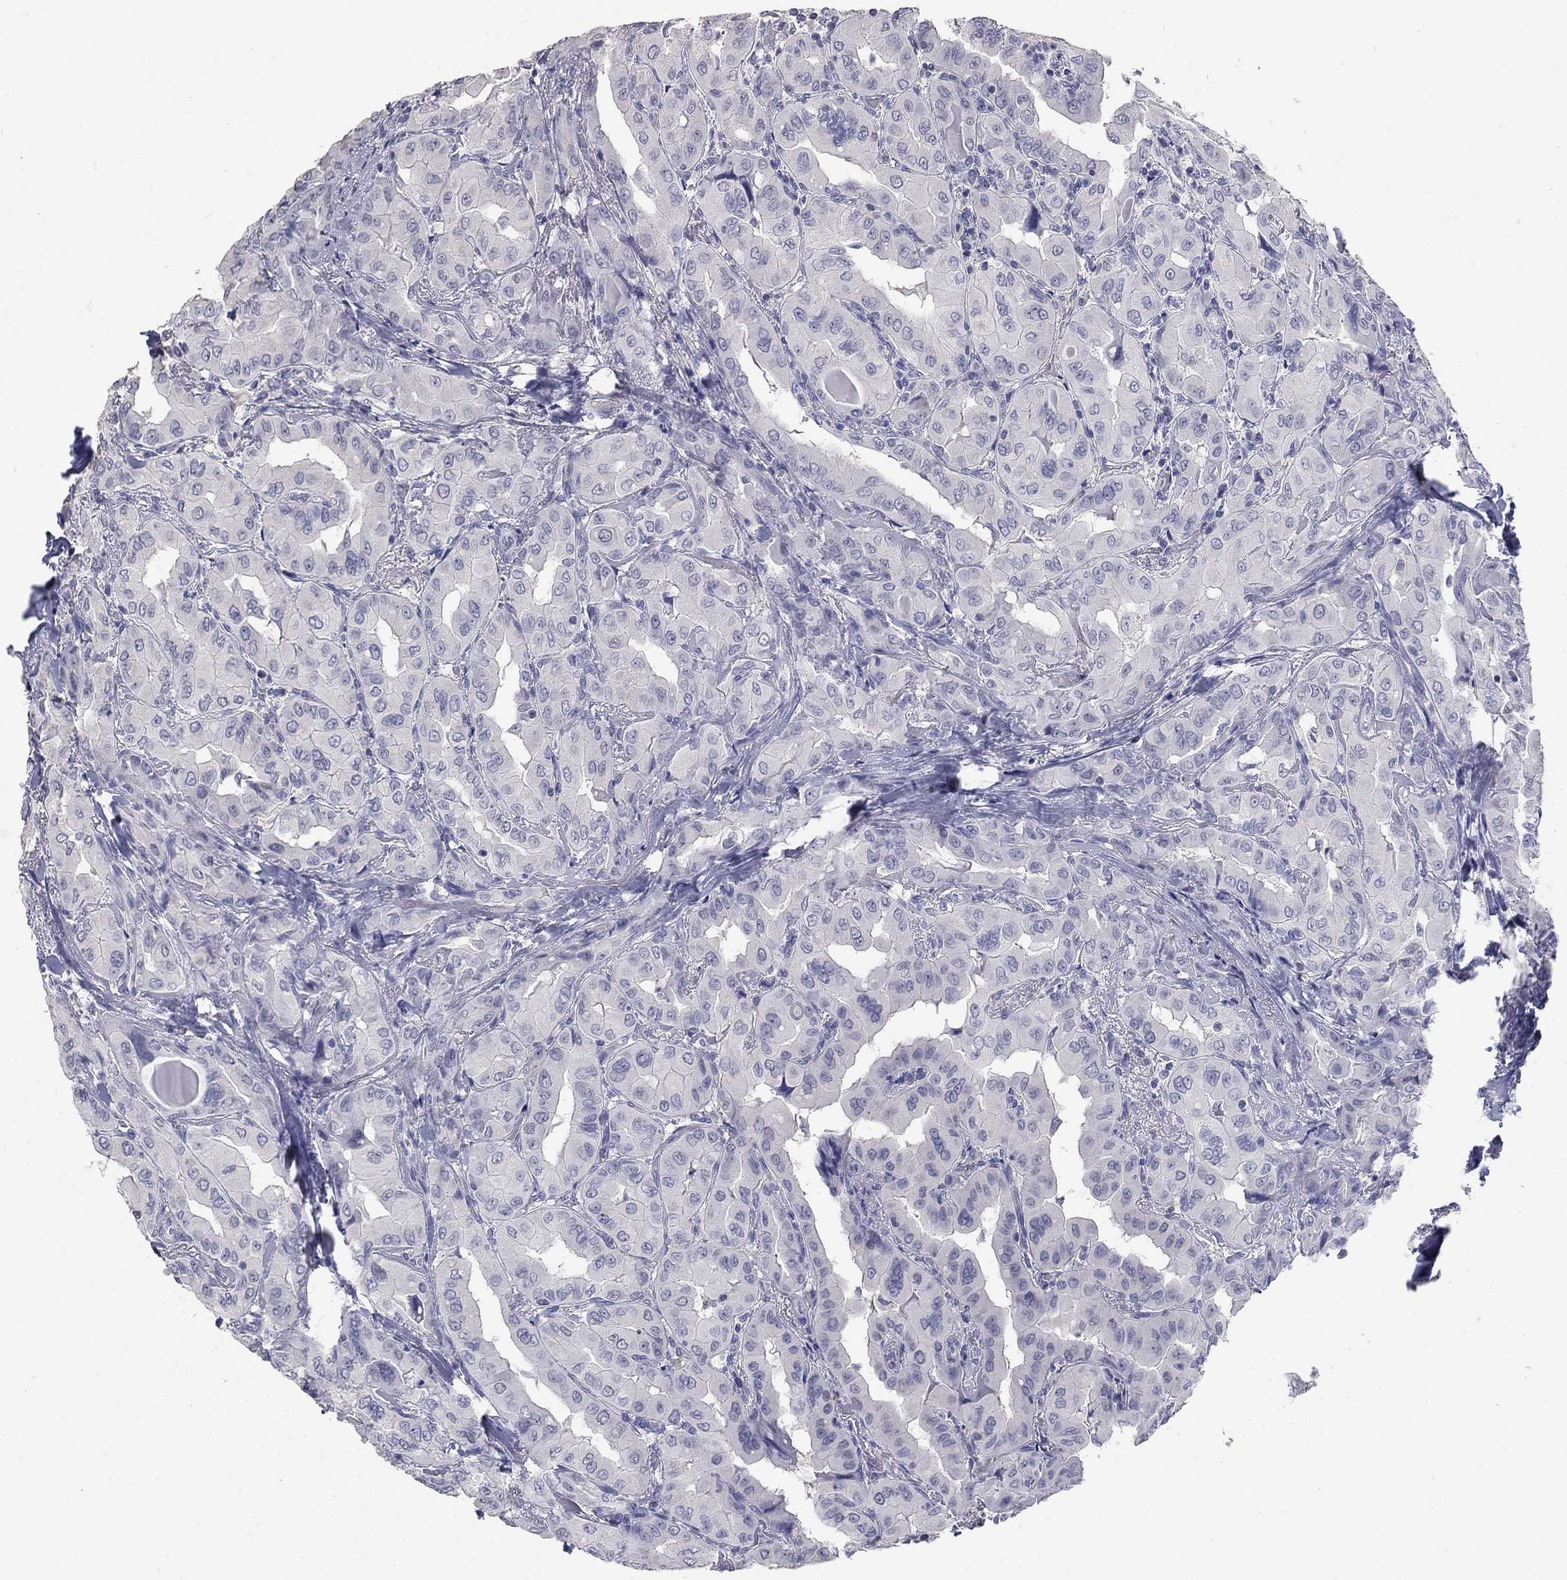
{"staining": {"intensity": "negative", "quantity": "none", "location": "none"}, "tissue": "thyroid cancer", "cell_type": "Tumor cells", "image_type": "cancer", "snomed": [{"axis": "morphology", "description": "Normal tissue, NOS"}, {"axis": "morphology", "description": "Papillary adenocarcinoma, NOS"}, {"axis": "topography", "description": "Thyroid gland"}], "caption": "The micrograph shows no staining of tumor cells in thyroid cancer (papillary adenocarcinoma).", "gene": "PTH1R", "patient": {"sex": "female", "age": 66}}